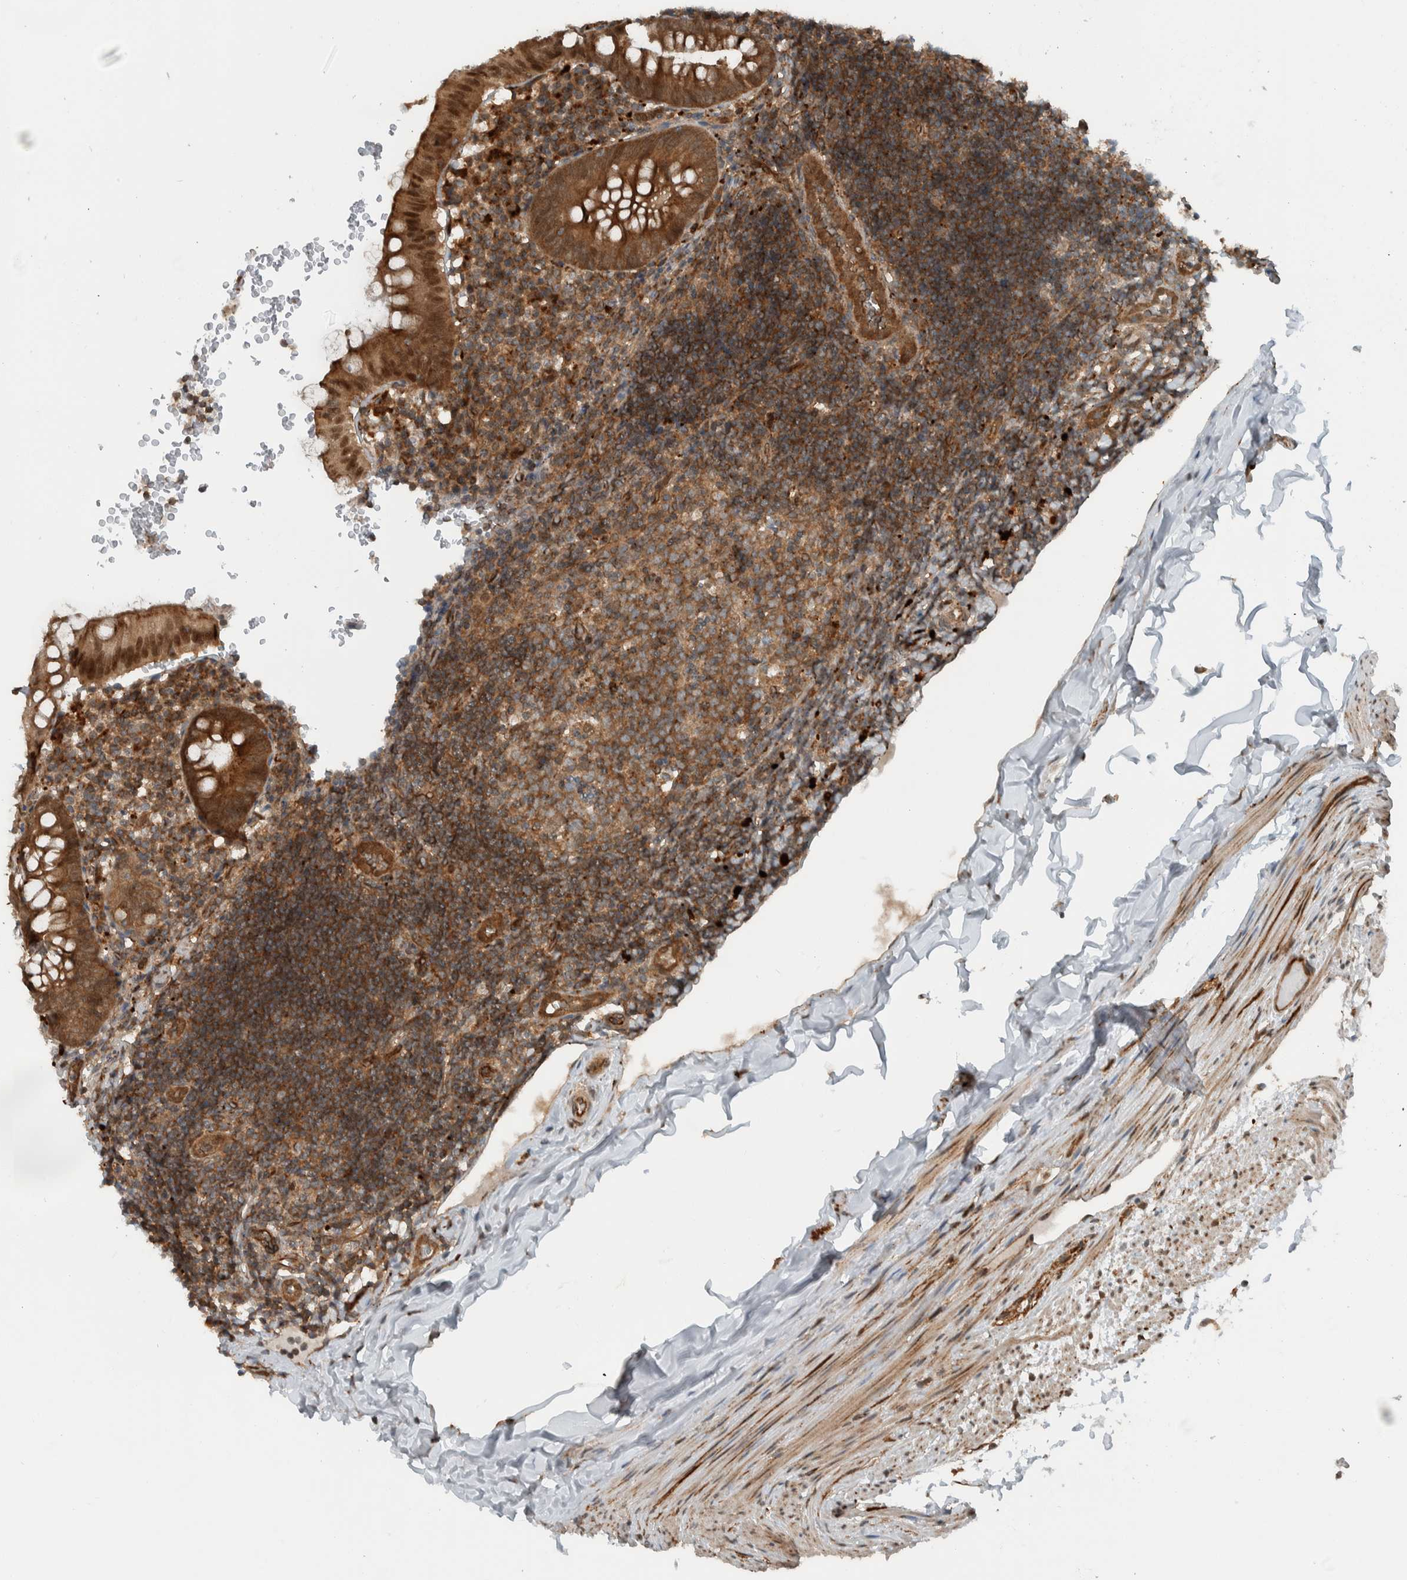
{"staining": {"intensity": "moderate", "quantity": ">75%", "location": "cytoplasmic/membranous,nuclear"}, "tissue": "appendix", "cell_type": "Glandular cells", "image_type": "normal", "snomed": [{"axis": "morphology", "description": "Normal tissue, NOS"}, {"axis": "topography", "description": "Appendix"}], "caption": "Appendix stained with immunohistochemistry (IHC) reveals moderate cytoplasmic/membranous,nuclear expression in approximately >75% of glandular cells. Using DAB (brown) and hematoxylin (blue) stains, captured at high magnification using brightfield microscopy.", "gene": "GIGYF1", "patient": {"sex": "male", "age": 8}}